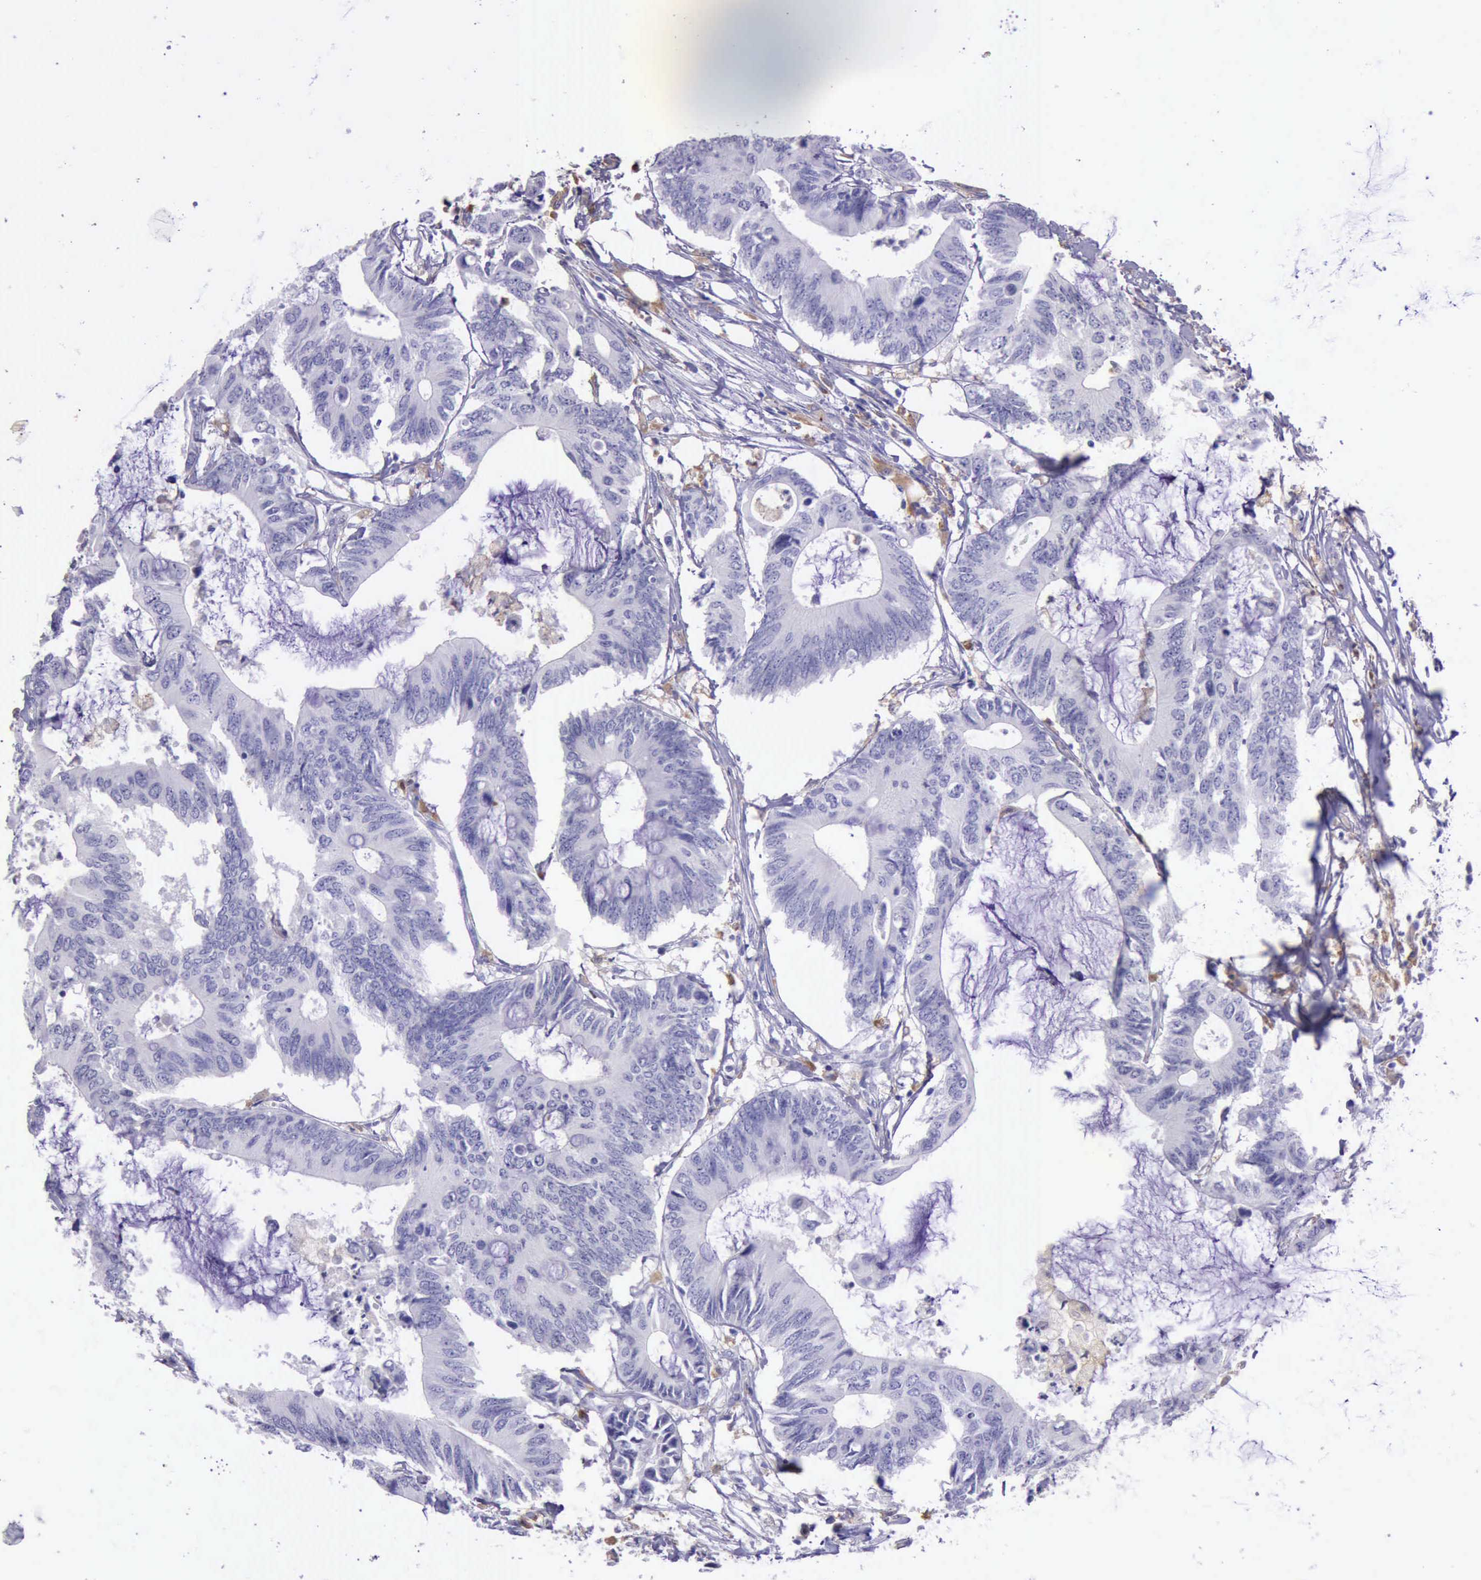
{"staining": {"intensity": "negative", "quantity": "none", "location": "none"}, "tissue": "colorectal cancer", "cell_type": "Tumor cells", "image_type": "cancer", "snomed": [{"axis": "morphology", "description": "Adenocarcinoma, NOS"}, {"axis": "topography", "description": "Colon"}], "caption": "IHC of colorectal cancer shows no expression in tumor cells. The staining is performed using DAB (3,3'-diaminobenzidine) brown chromogen with nuclei counter-stained in using hematoxylin.", "gene": "BTK", "patient": {"sex": "male", "age": 71}}